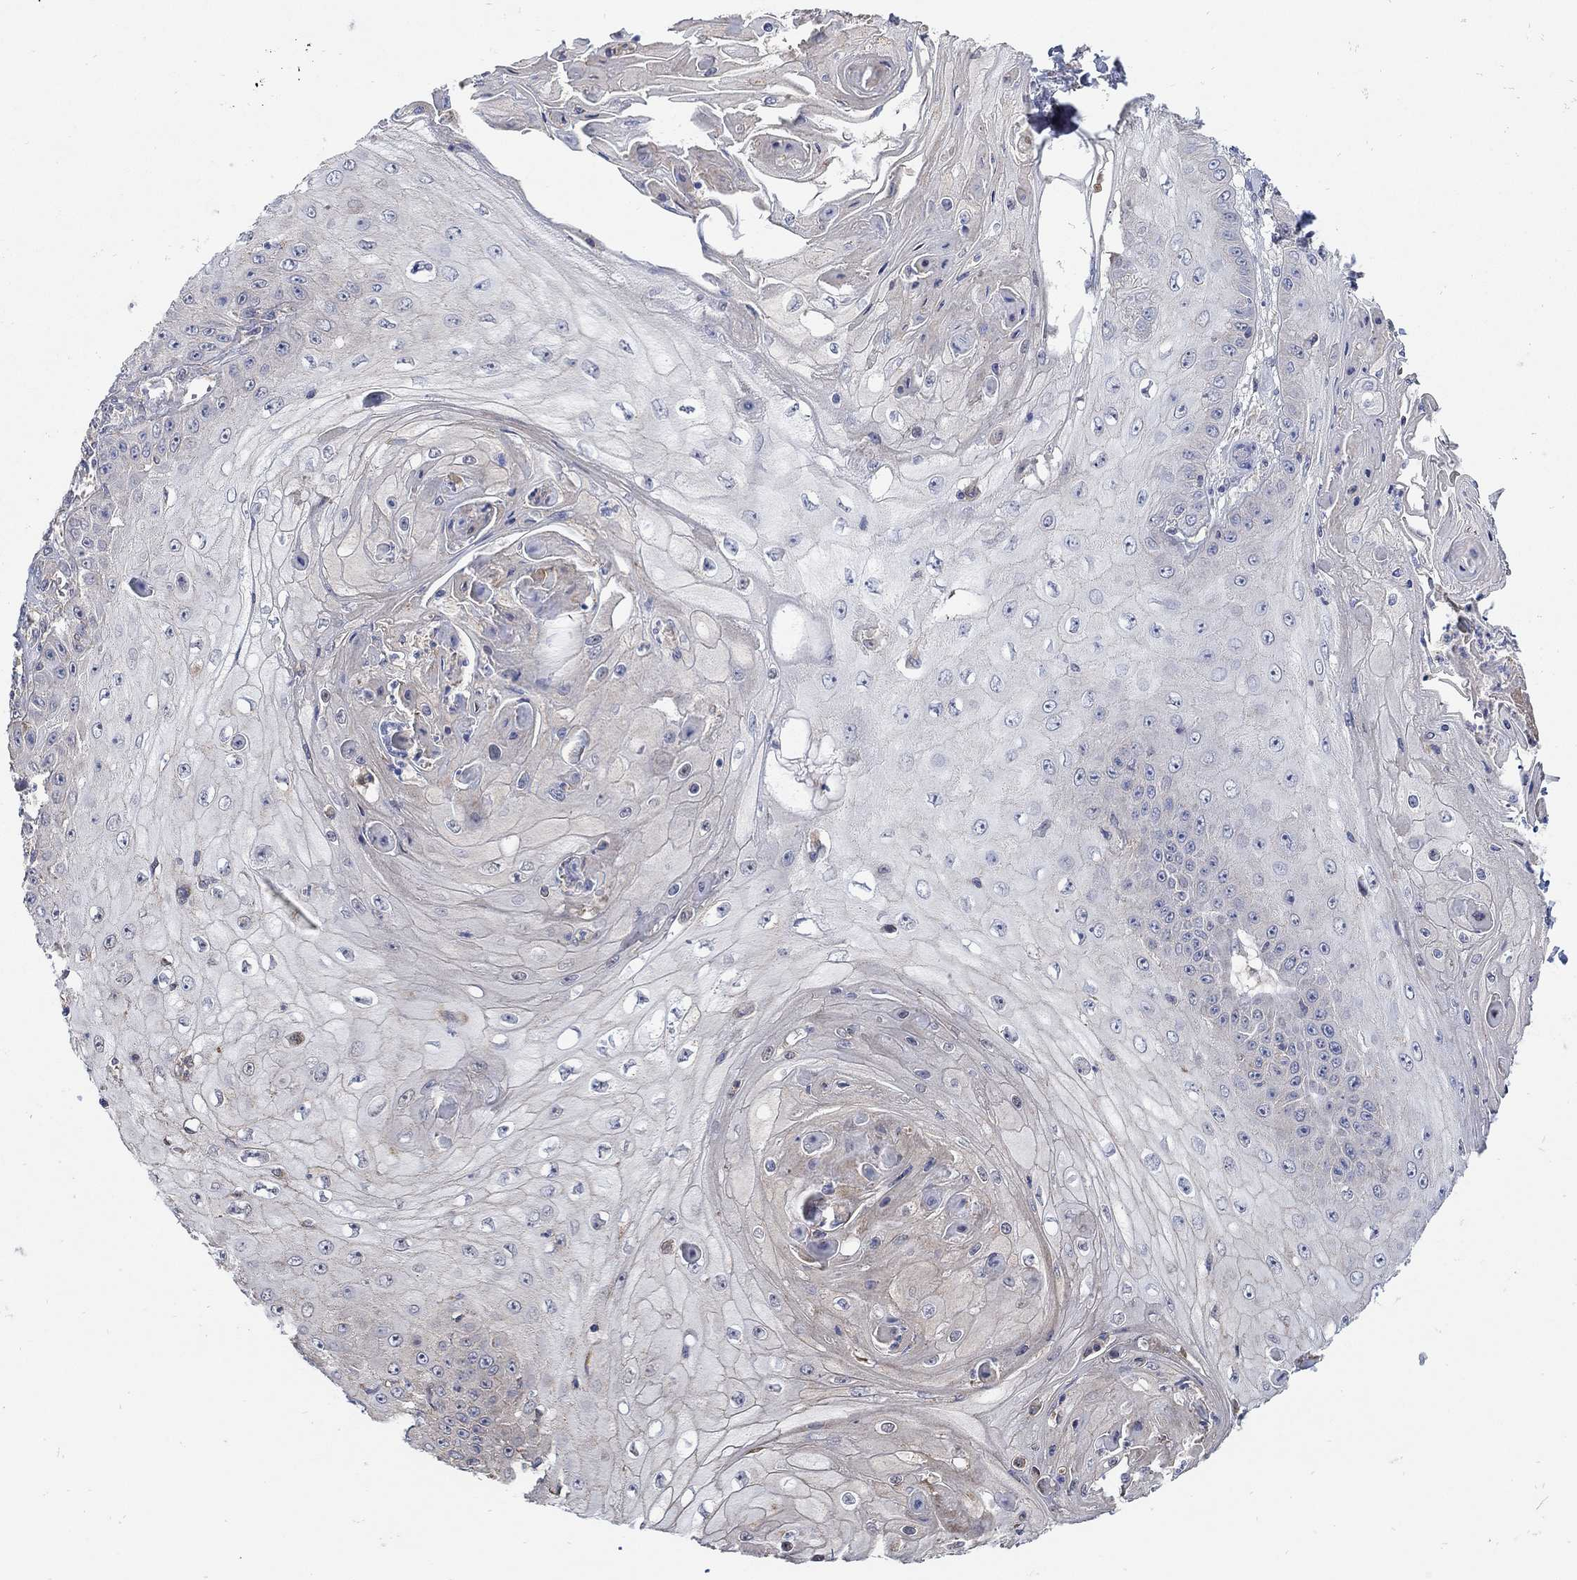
{"staining": {"intensity": "negative", "quantity": "none", "location": "none"}, "tissue": "skin cancer", "cell_type": "Tumor cells", "image_type": "cancer", "snomed": [{"axis": "morphology", "description": "Squamous cell carcinoma, NOS"}, {"axis": "topography", "description": "Skin"}], "caption": "Tumor cells show no significant protein expression in squamous cell carcinoma (skin).", "gene": "TEKT3", "patient": {"sex": "male", "age": 70}}